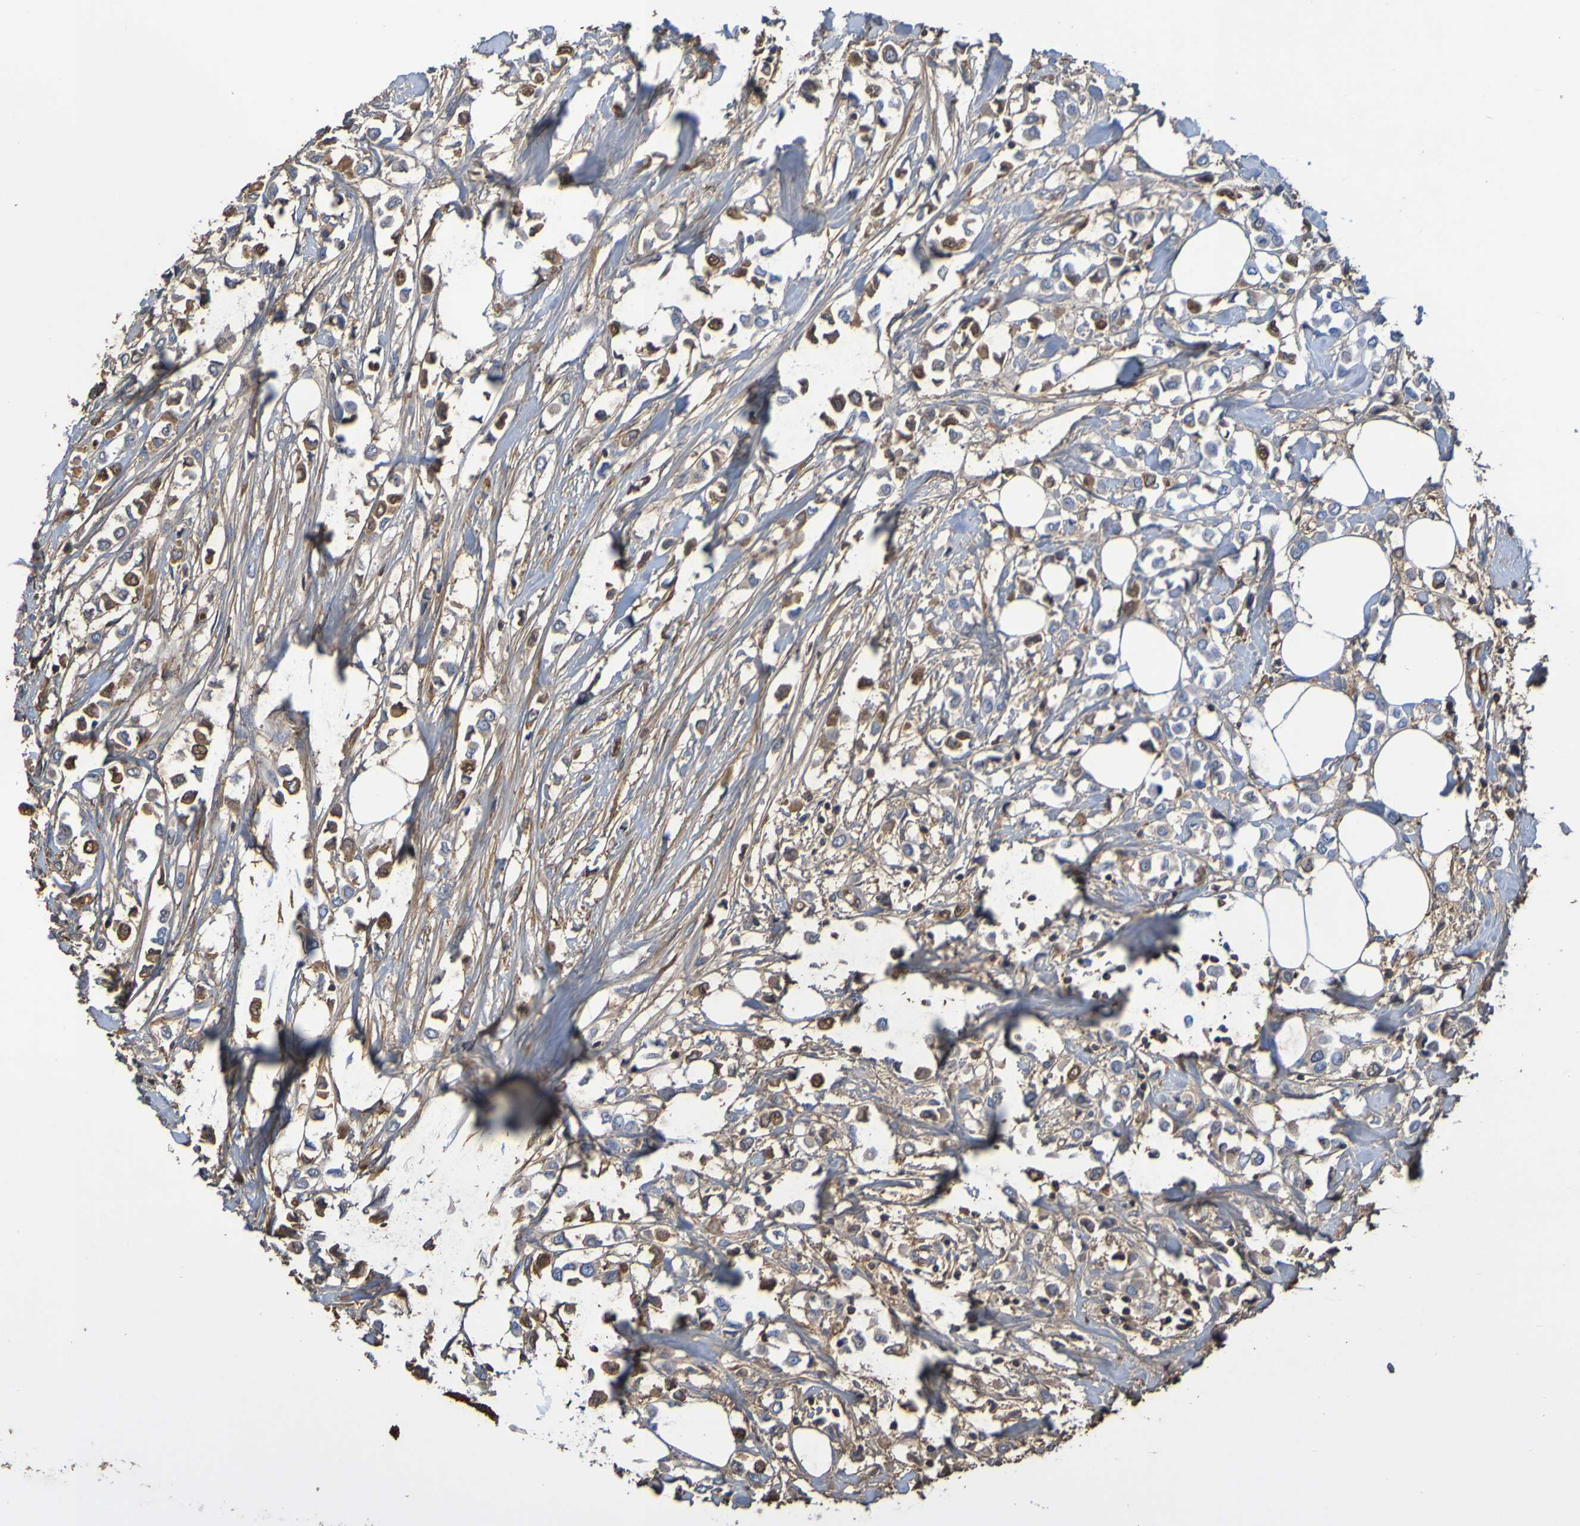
{"staining": {"intensity": "moderate", "quantity": "25%-75%", "location": "cytoplasmic/membranous"}, "tissue": "breast cancer", "cell_type": "Tumor cells", "image_type": "cancer", "snomed": [{"axis": "morphology", "description": "Lobular carcinoma"}, {"axis": "topography", "description": "Breast"}], "caption": "Immunohistochemistry (IHC) of breast cancer exhibits medium levels of moderate cytoplasmic/membranous expression in approximately 25%-75% of tumor cells. The staining was performed using DAB to visualize the protein expression in brown, while the nuclei were stained in blue with hematoxylin (Magnification: 20x).", "gene": "GAB3", "patient": {"sex": "female", "age": 51}}